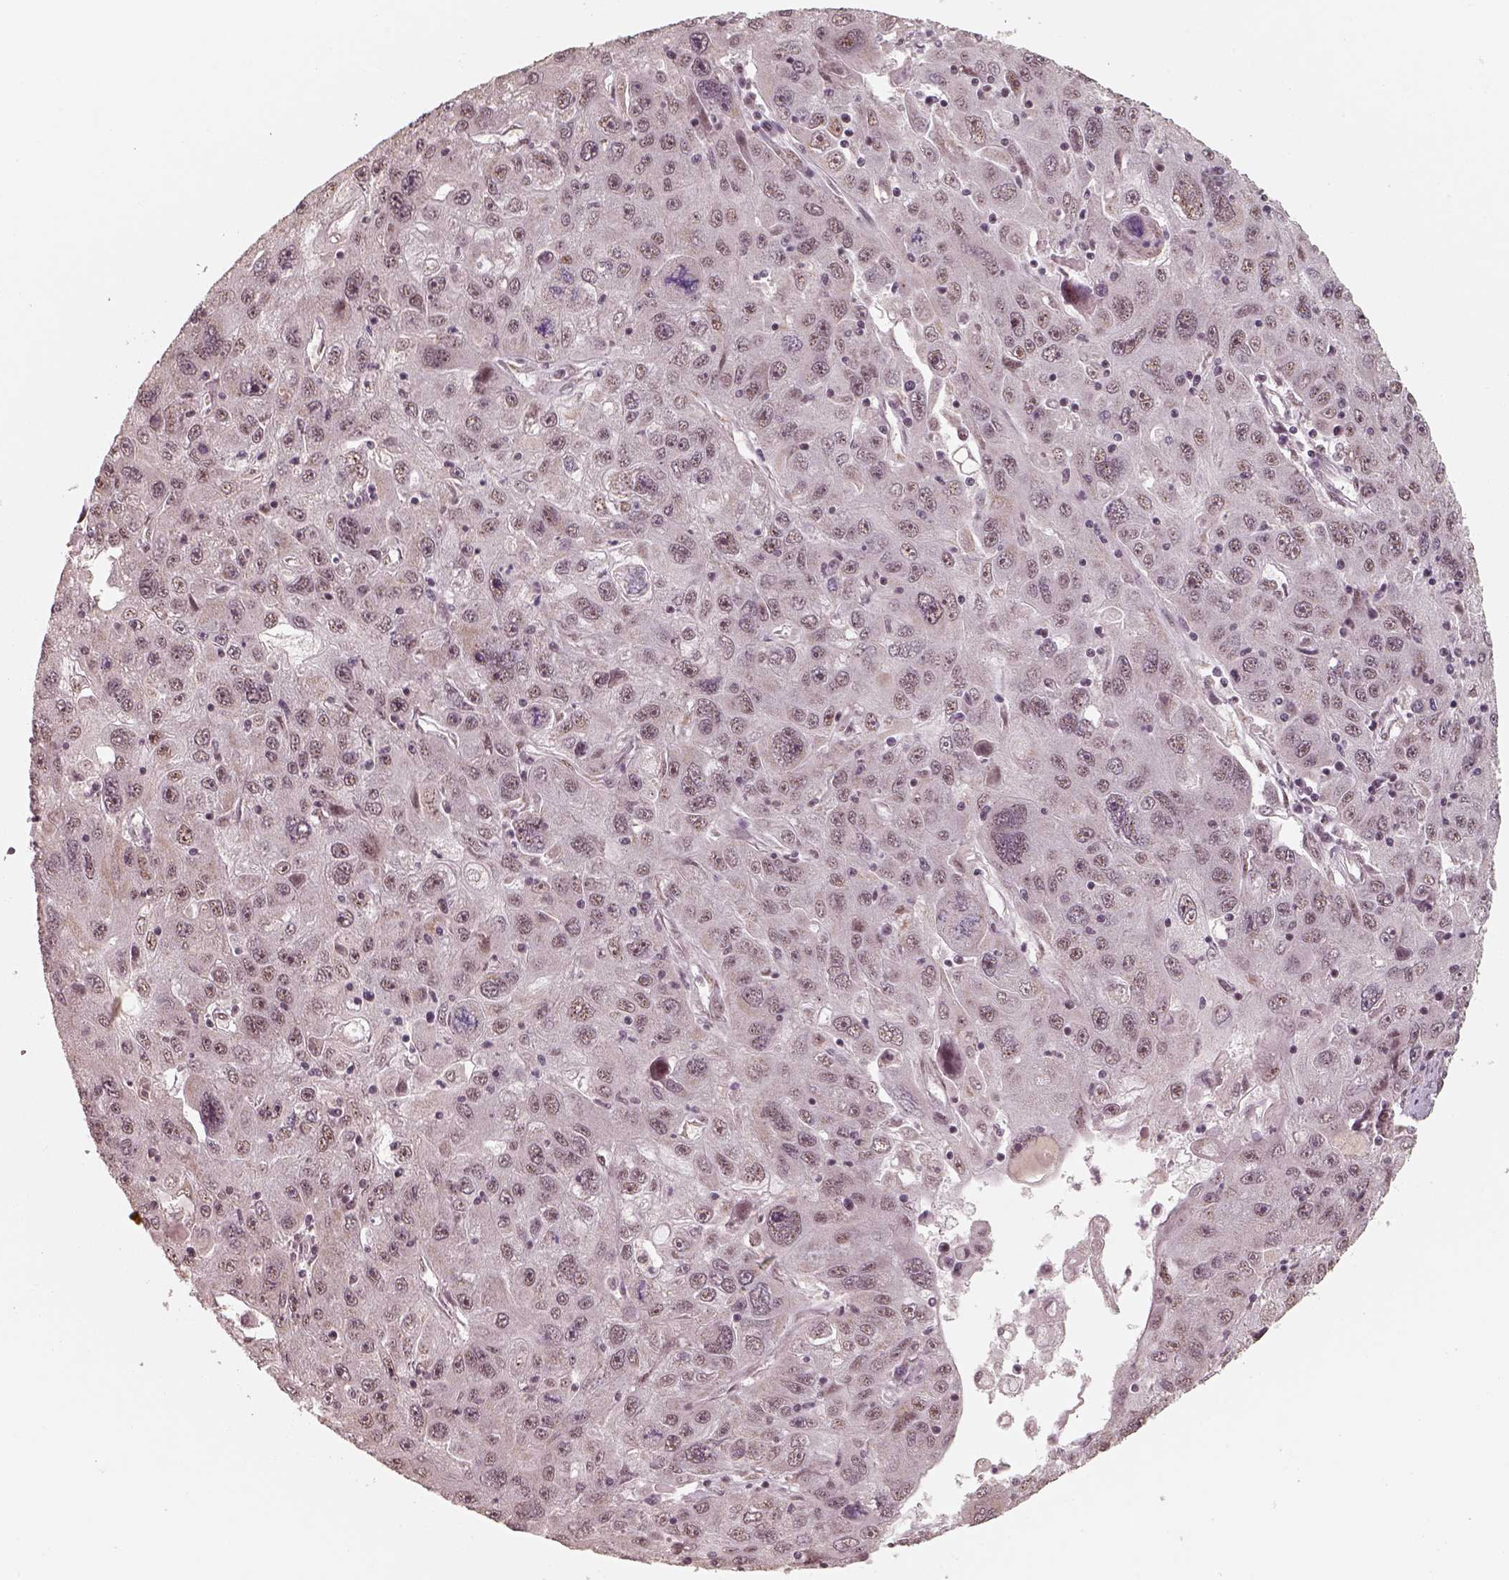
{"staining": {"intensity": "weak", "quantity": "25%-75%", "location": "nuclear"}, "tissue": "stomach cancer", "cell_type": "Tumor cells", "image_type": "cancer", "snomed": [{"axis": "morphology", "description": "Adenocarcinoma, NOS"}, {"axis": "topography", "description": "Stomach"}], "caption": "Immunohistochemical staining of stomach adenocarcinoma exhibits low levels of weak nuclear protein staining in about 25%-75% of tumor cells.", "gene": "ATXN7L3", "patient": {"sex": "male", "age": 56}}